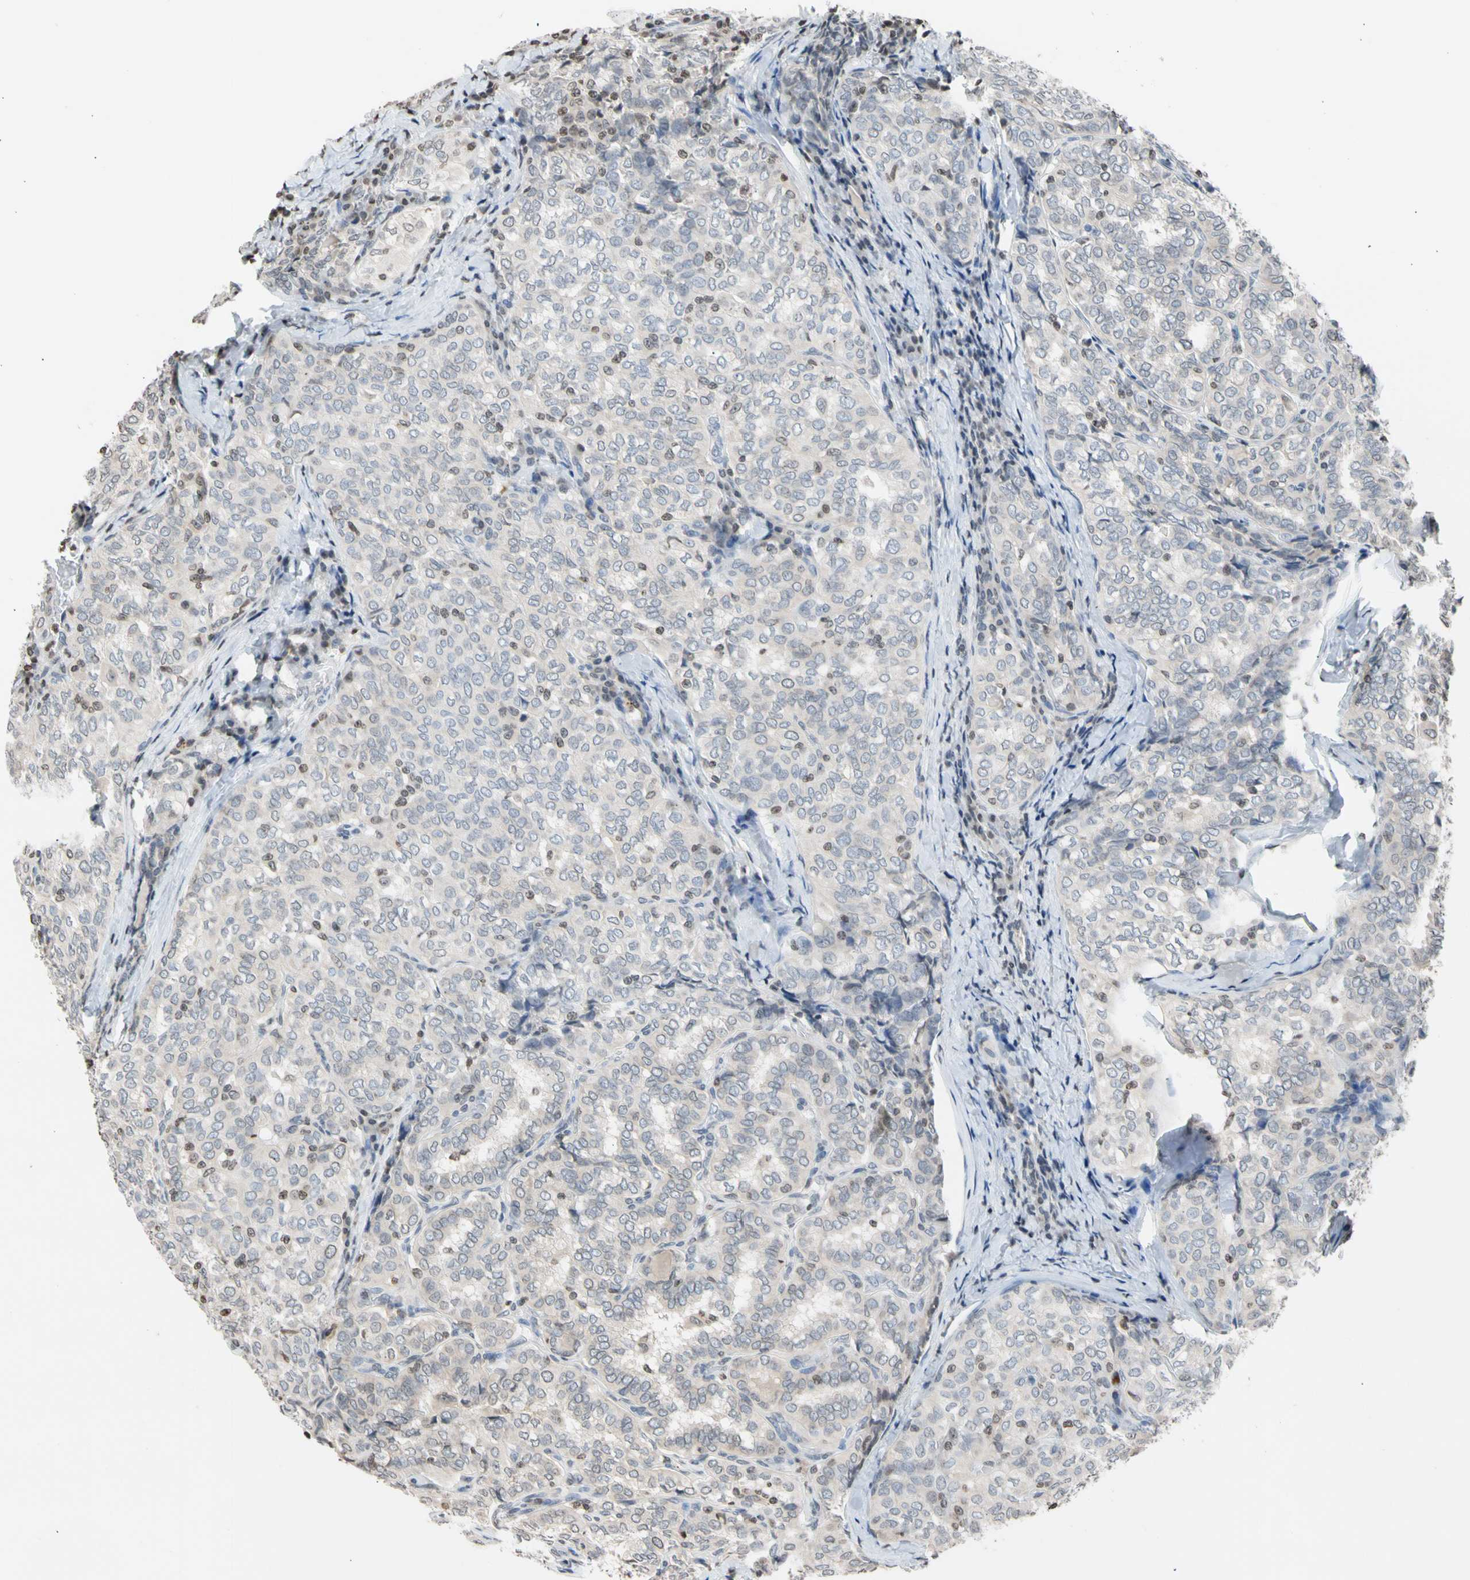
{"staining": {"intensity": "negative", "quantity": "none", "location": "none"}, "tissue": "thyroid cancer", "cell_type": "Tumor cells", "image_type": "cancer", "snomed": [{"axis": "morphology", "description": "Normal tissue, NOS"}, {"axis": "morphology", "description": "Papillary adenocarcinoma, NOS"}, {"axis": "topography", "description": "Thyroid gland"}], "caption": "There is no significant positivity in tumor cells of thyroid cancer (papillary adenocarcinoma).", "gene": "GPX4", "patient": {"sex": "female", "age": 30}}